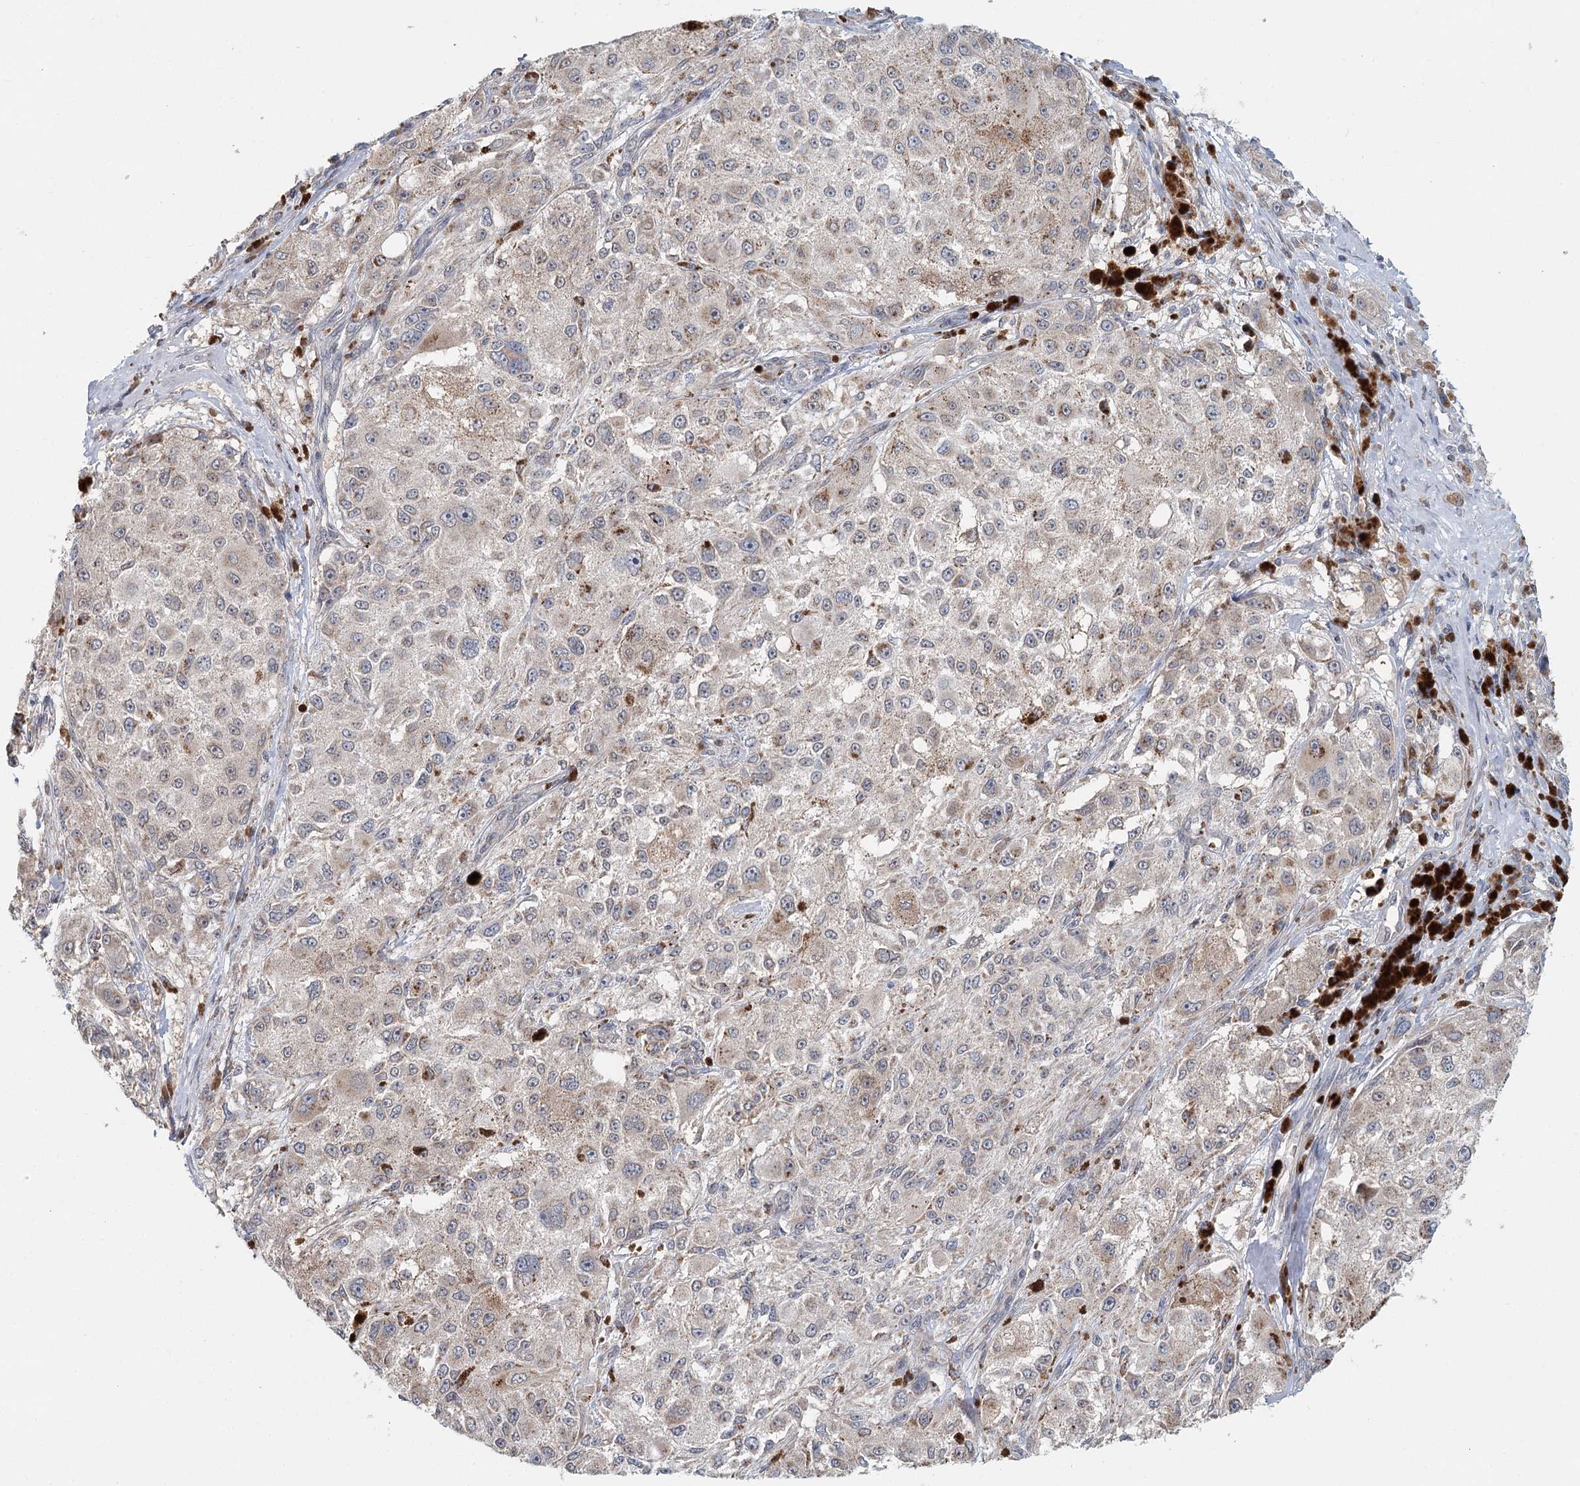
{"staining": {"intensity": "weak", "quantity": "25%-75%", "location": "cytoplasmic/membranous"}, "tissue": "melanoma", "cell_type": "Tumor cells", "image_type": "cancer", "snomed": [{"axis": "morphology", "description": "Necrosis, NOS"}, {"axis": "morphology", "description": "Malignant melanoma, NOS"}, {"axis": "topography", "description": "Skin"}], "caption": "The immunohistochemical stain highlights weak cytoplasmic/membranous expression in tumor cells of melanoma tissue. (IHC, brightfield microscopy, high magnification).", "gene": "ADK", "patient": {"sex": "female", "age": 87}}